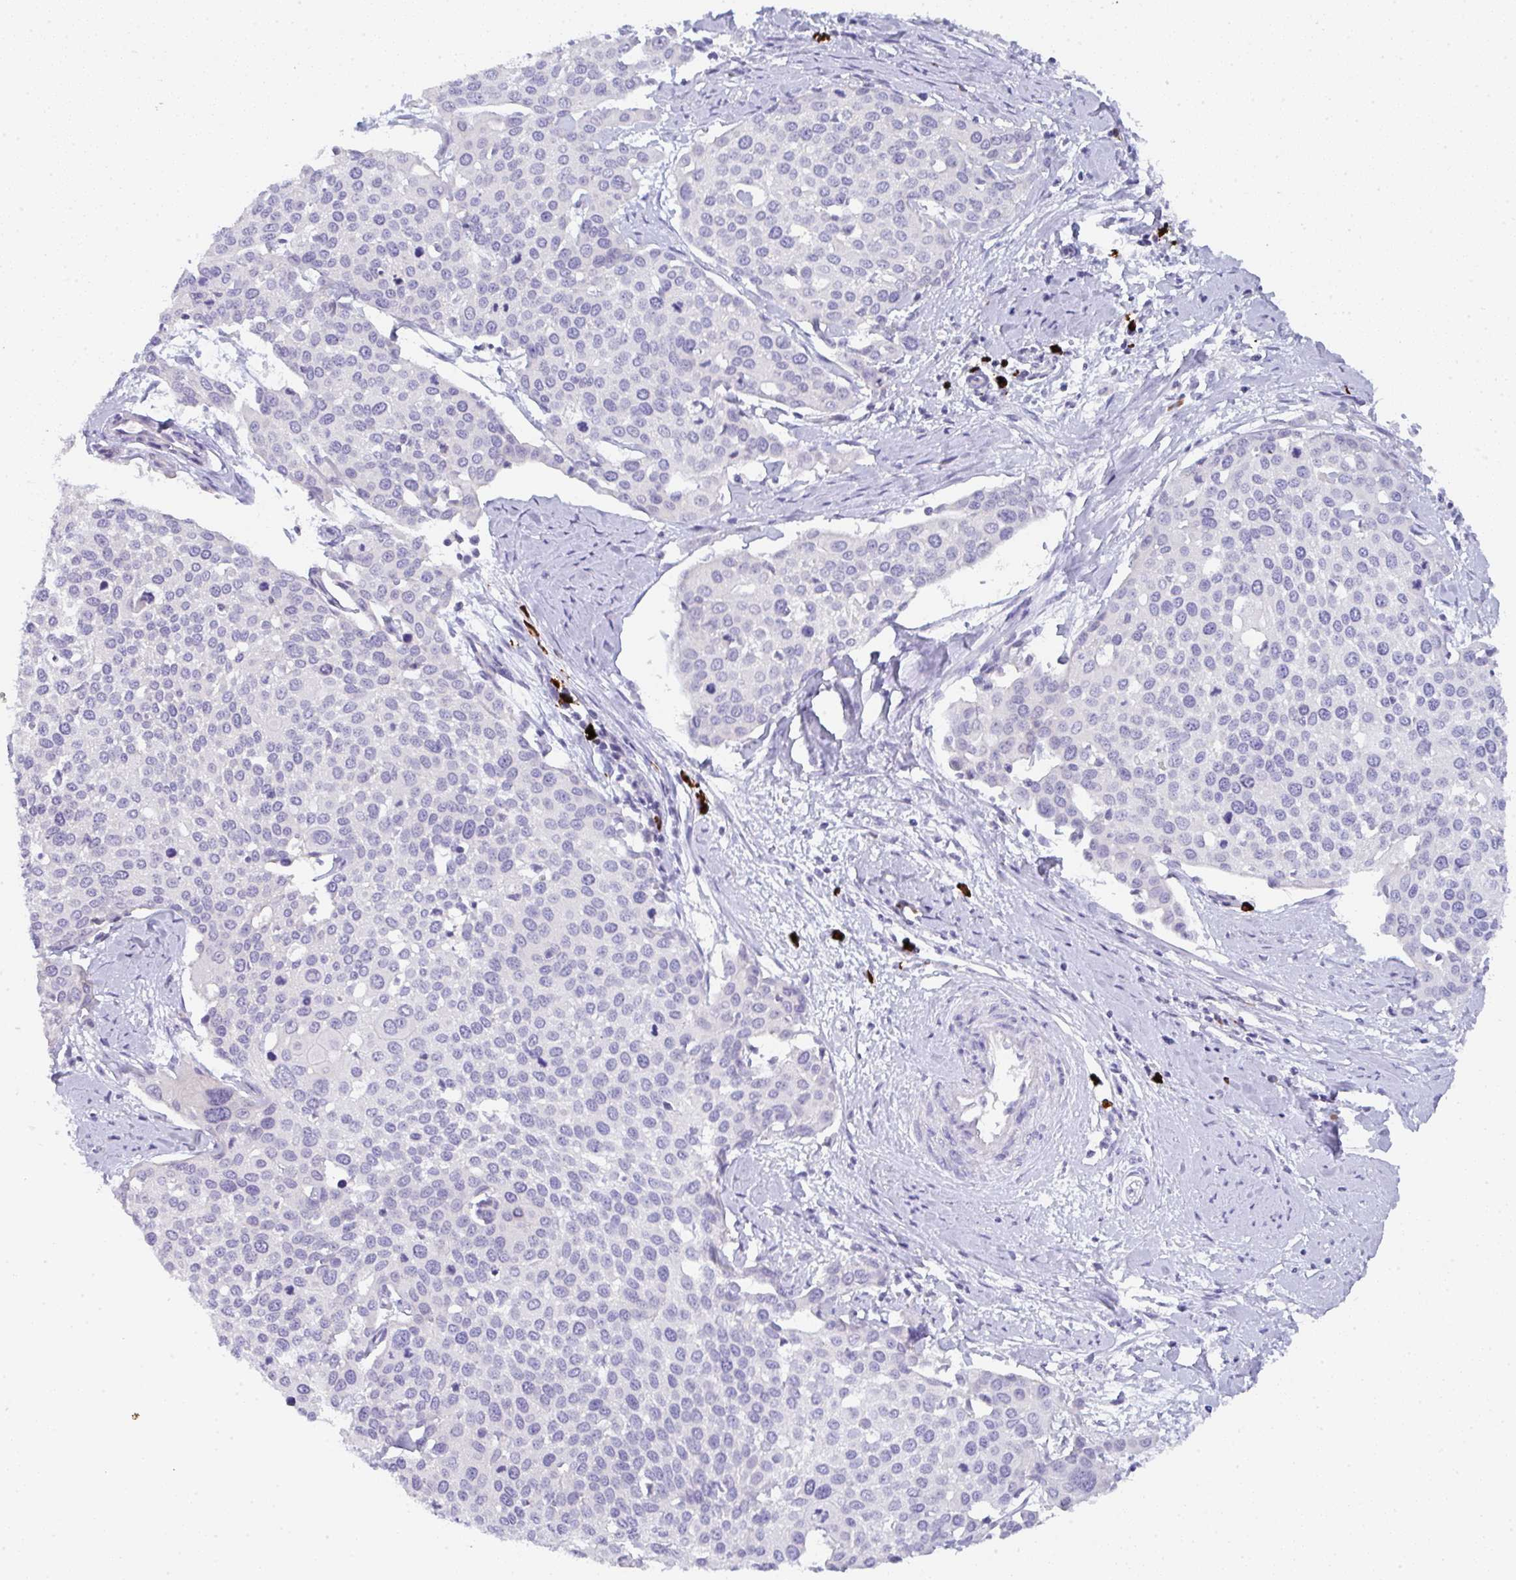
{"staining": {"intensity": "negative", "quantity": "none", "location": "none"}, "tissue": "cervical cancer", "cell_type": "Tumor cells", "image_type": "cancer", "snomed": [{"axis": "morphology", "description": "Squamous cell carcinoma, NOS"}, {"axis": "topography", "description": "Cervix"}], "caption": "Immunohistochemistry (IHC) image of squamous cell carcinoma (cervical) stained for a protein (brown), which demonstrates no expression in tumor cells.", "gene": "CACNA1S", "patient": {"sex": "female", "age": 44}}